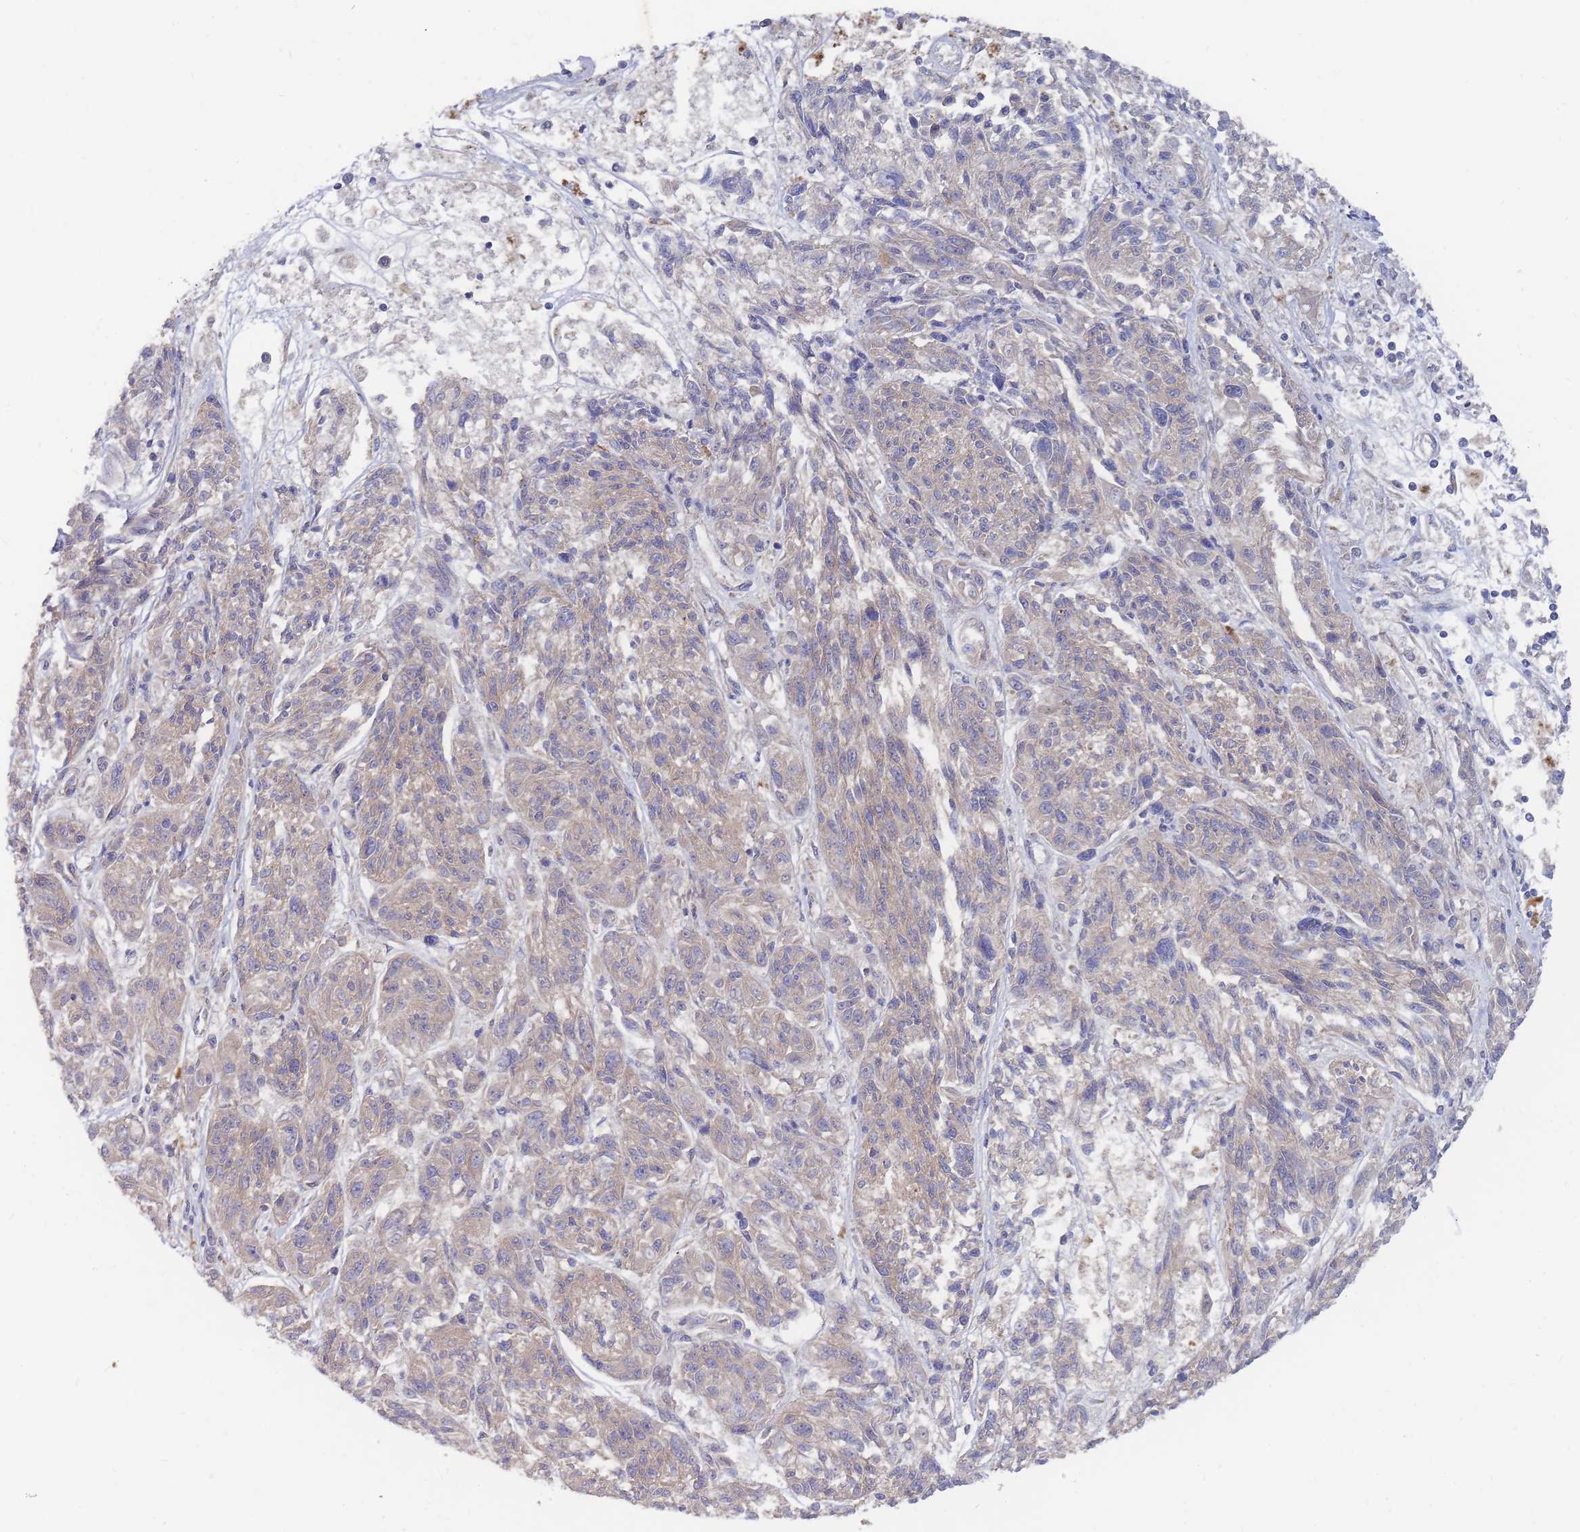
{"staining": {"intensity": "negative", "quantity": "none", "location": "none"}, "tissue": "melanoma", "cell_type": "Tumor cells", "image_type": "cancer", "snomed": [{"axis": "morphology", "description": "Malignant melanoma, NOS"}, {"axis": "topography", "description": "Skin"}], "caption": "Histopathology image shows no protein staining in tumor cells of malignant melanoma tissue.", "gene": "SLC35F5", "patient": {"sex": "male", "age": 53}}